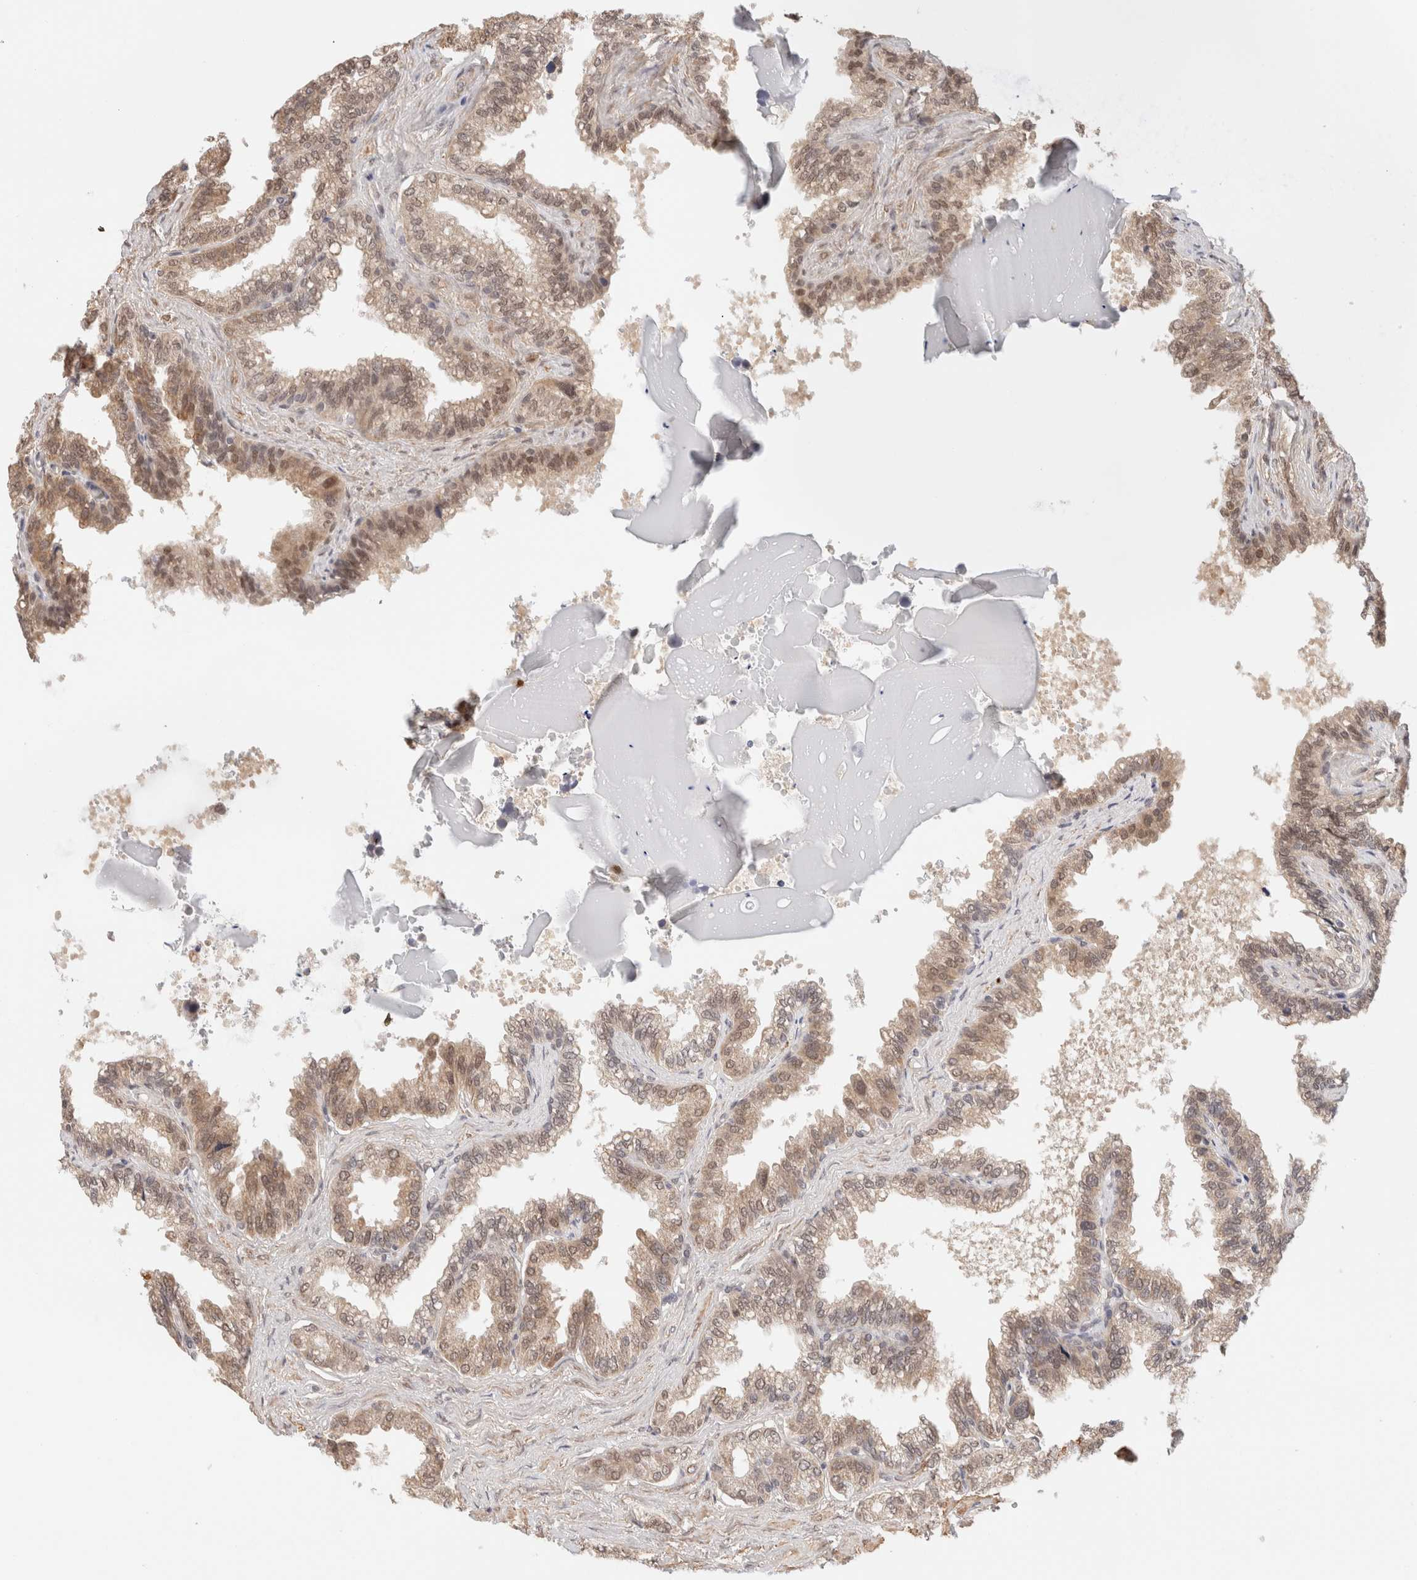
{"staining": {"intensity": "weak", "quantity": ">75%", "location": "cytoplasmic/membranous,nuclear"}, "tissue": "seminal vesicle", "cell_type": "Glandular cells", "image_type": "normal", "snomed": [{"axis": "morphology", "description": "Normal tissue, NOS"}, {"axis": "topography", "description": "Seminal veicle"}], "caption": "Immunohistochemical staining of normal human seminal vesicle displays >75% levels of weak cytoplasmic/membranous,nuclear protein expression in approximately >75% of glandular cells. The protein of interest is stained brown, and the nuclei are stained in blue (DAB IHC with brightfield microscopy, high magnification).", "gene": "BRPF3", "patient": {"sex": "male", "age": 46}}